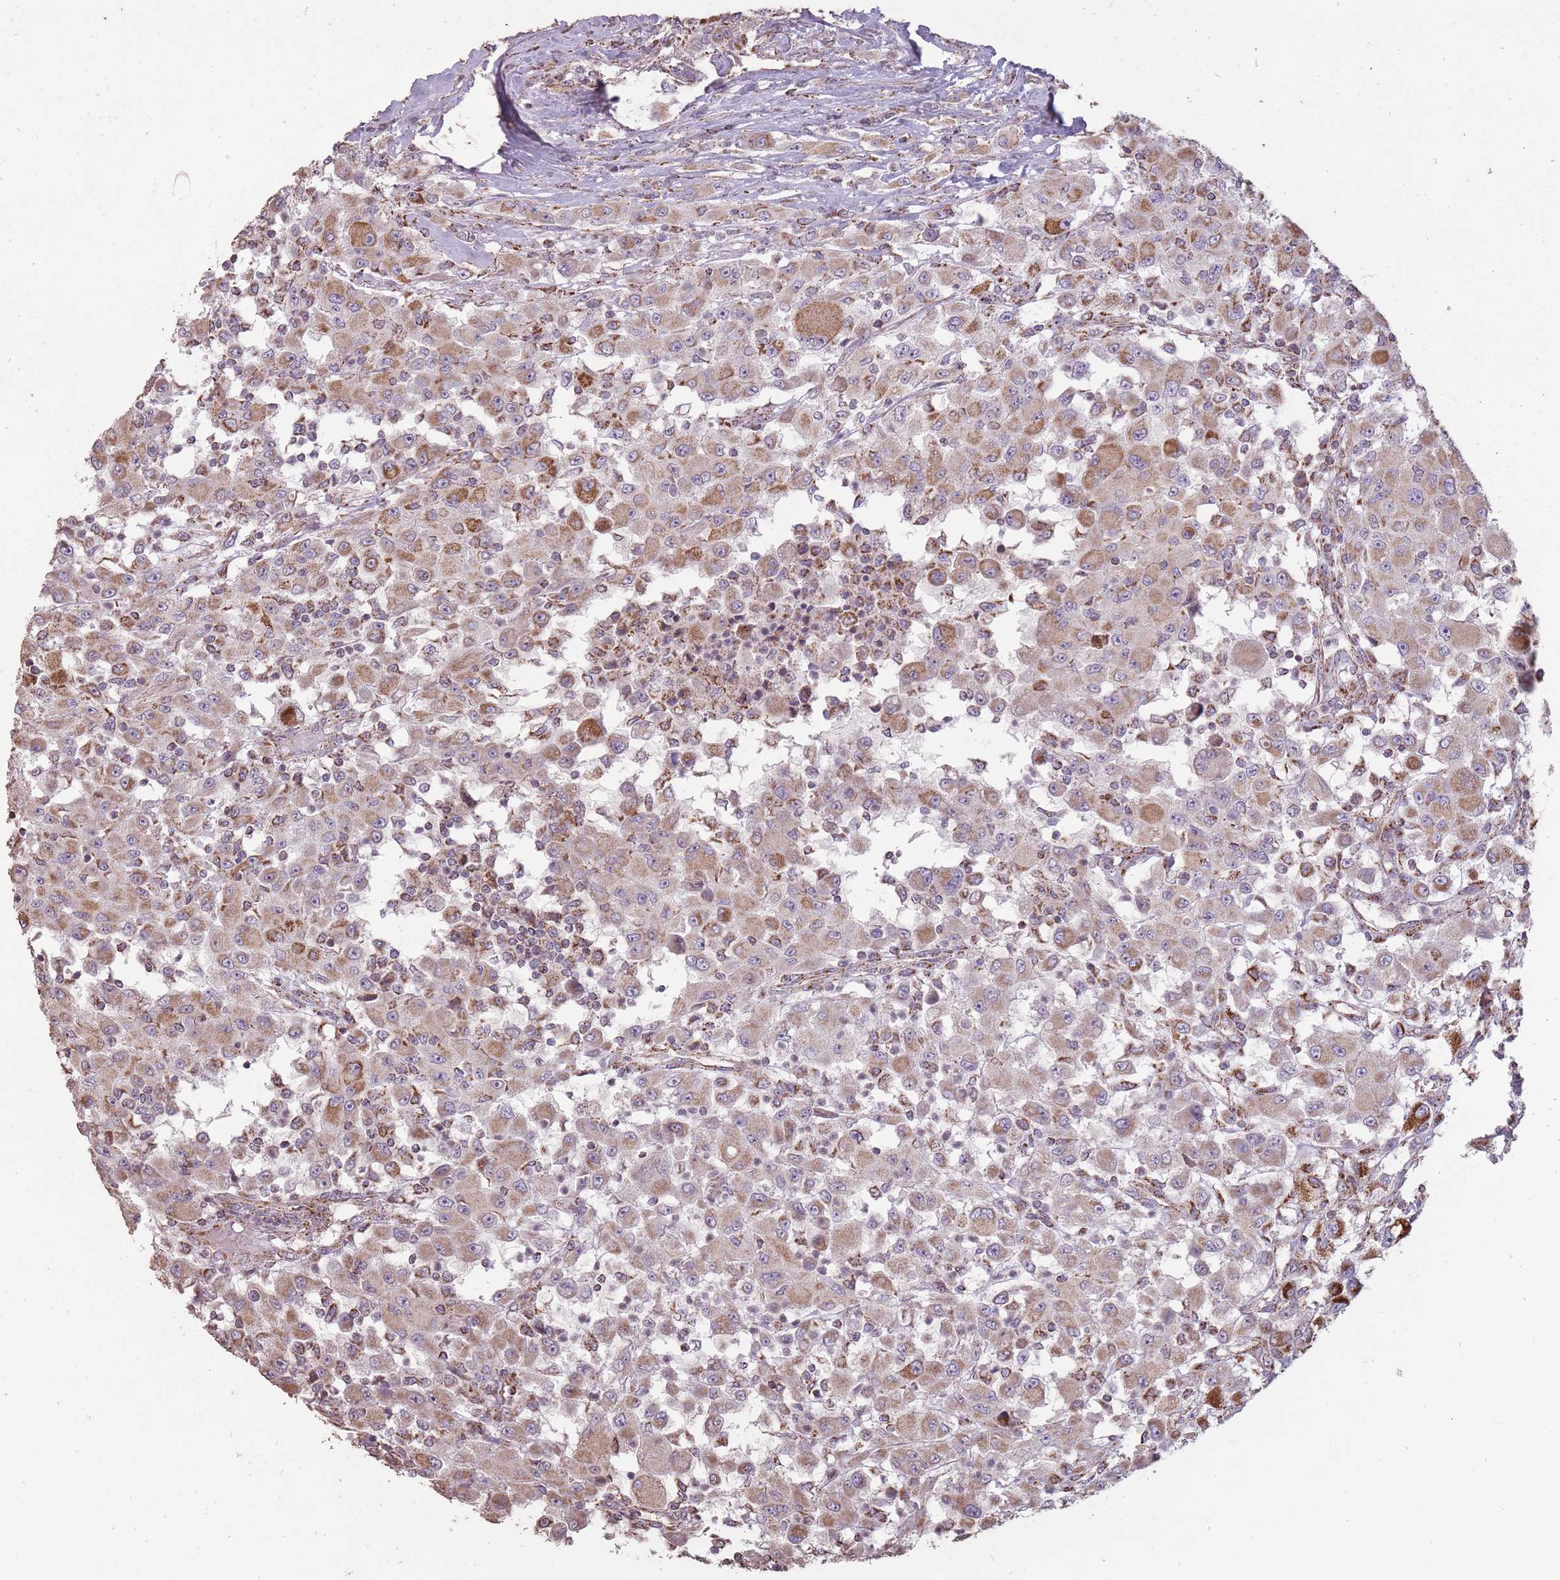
{"staining": {"intensity": "moderate", "quantity": "25%-75%", "location": "cytoplasmic/membranous"}, "tissue": "renal cancer", "cell_type": "Tumor cells", "image_type": "cancer", "snomed": [{"axis": "morphology", "description": "Adenocarcinoma, NOS"}, {"axis": "topography", "description": "Kidney"}], "caption": "Renal adenocarcinoma tissue demonstrates moderate cytoplasmic/membranous positivity in about 25%-75% of tumor cells (brown staining indicates protein expression, while blue staining denotes nuclei).", "gene": "CNOT8", "patient": {"sex": "female", "age": 67}}